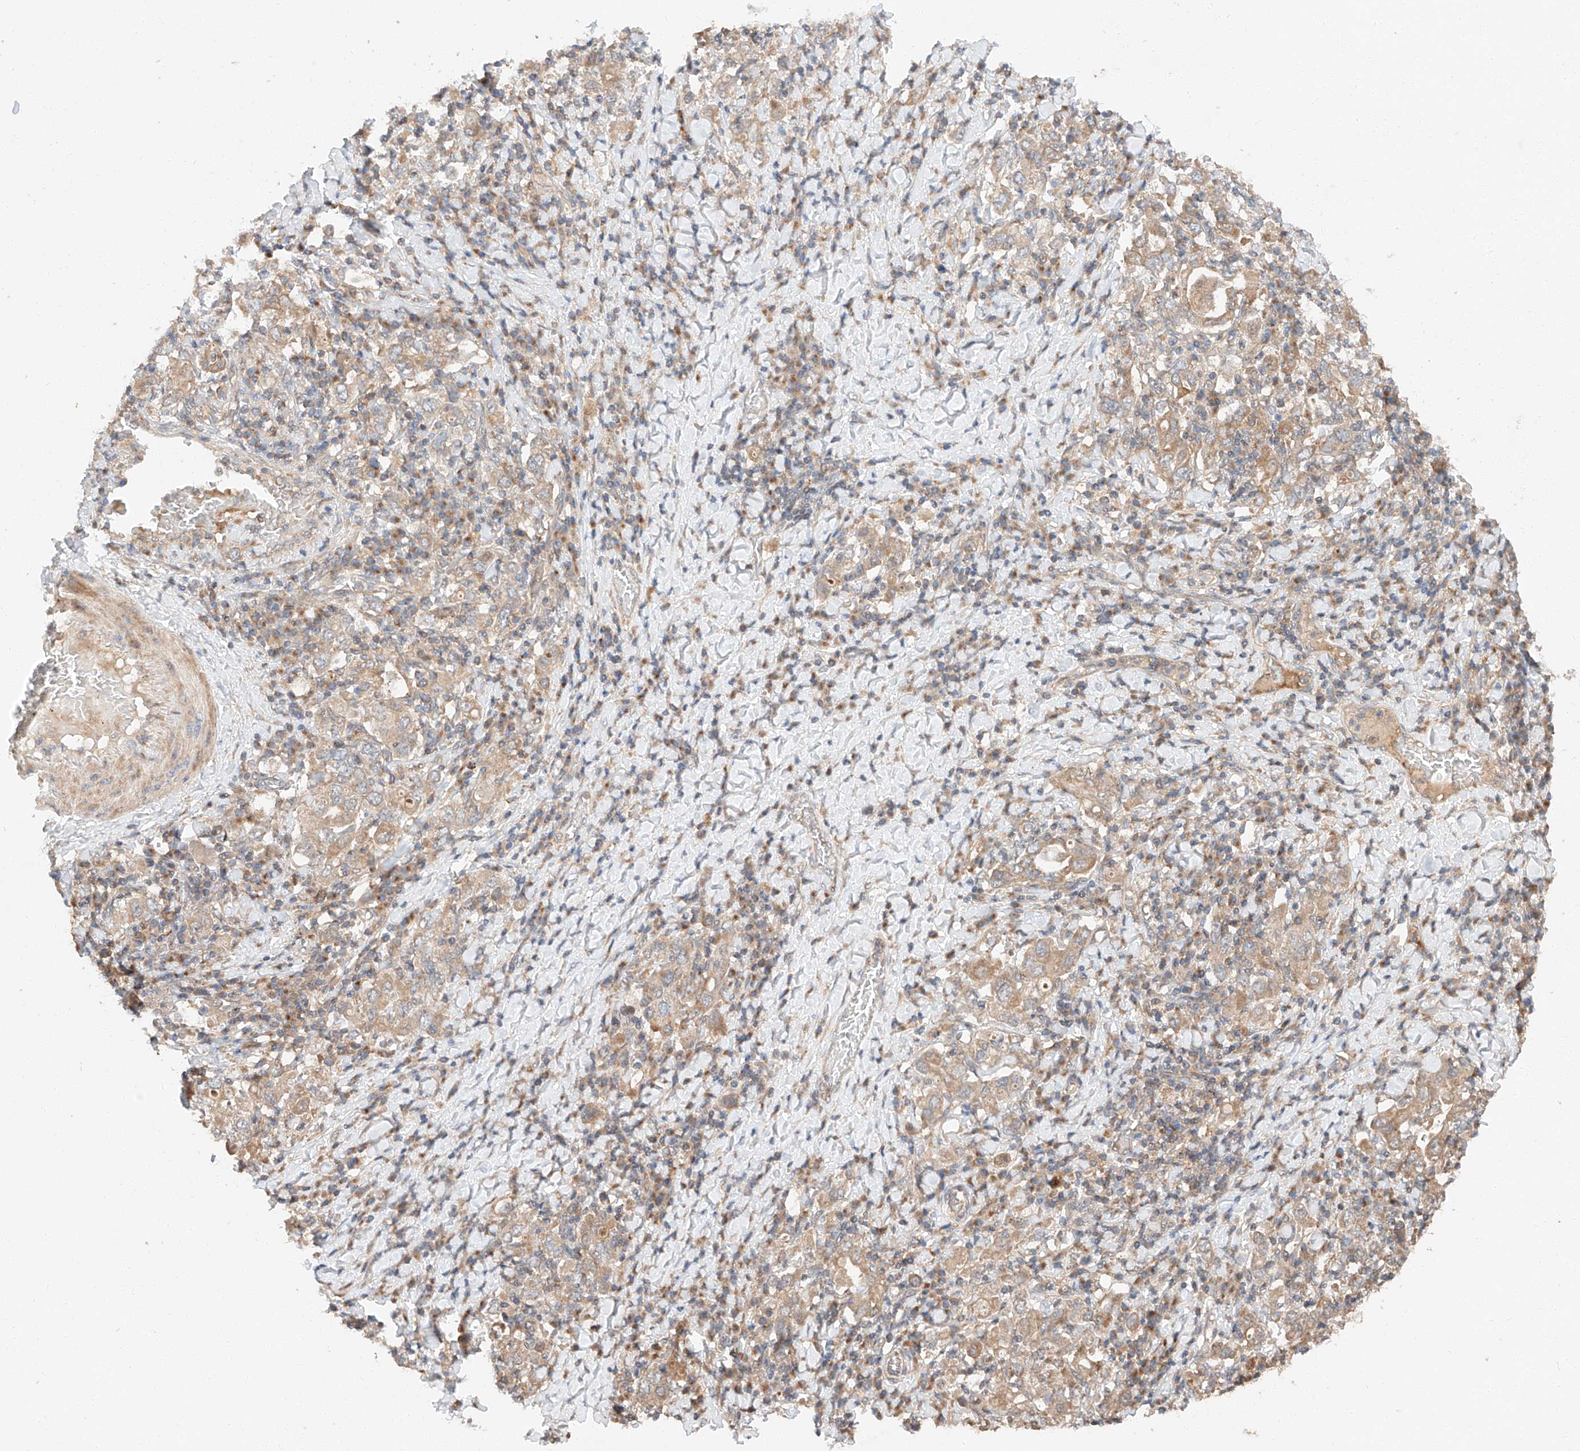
{"staining": {"intensity": "weak", "quantity": ">75%", "location": "cytoplasmic/membranous"}, "tissue": "stomach cancer", "cell_type": "Tumor cells", "image_type": "cancer", "snomed": [{"axis": "morphology", "description": "Adenocarcinoma, NOS"}, {"axis": "topography", "description": "Stomach, upper"}], "caption": "Weak cytoplasmic/membranous positivity is appreciated in approximately >75% of tumor cells in stomach adenocarcinoma. (DAB IHC with brightfield microscopy, high magnification).", "gene": "XPNPEP1", "patient": {"sex": "male", "age": 62}}